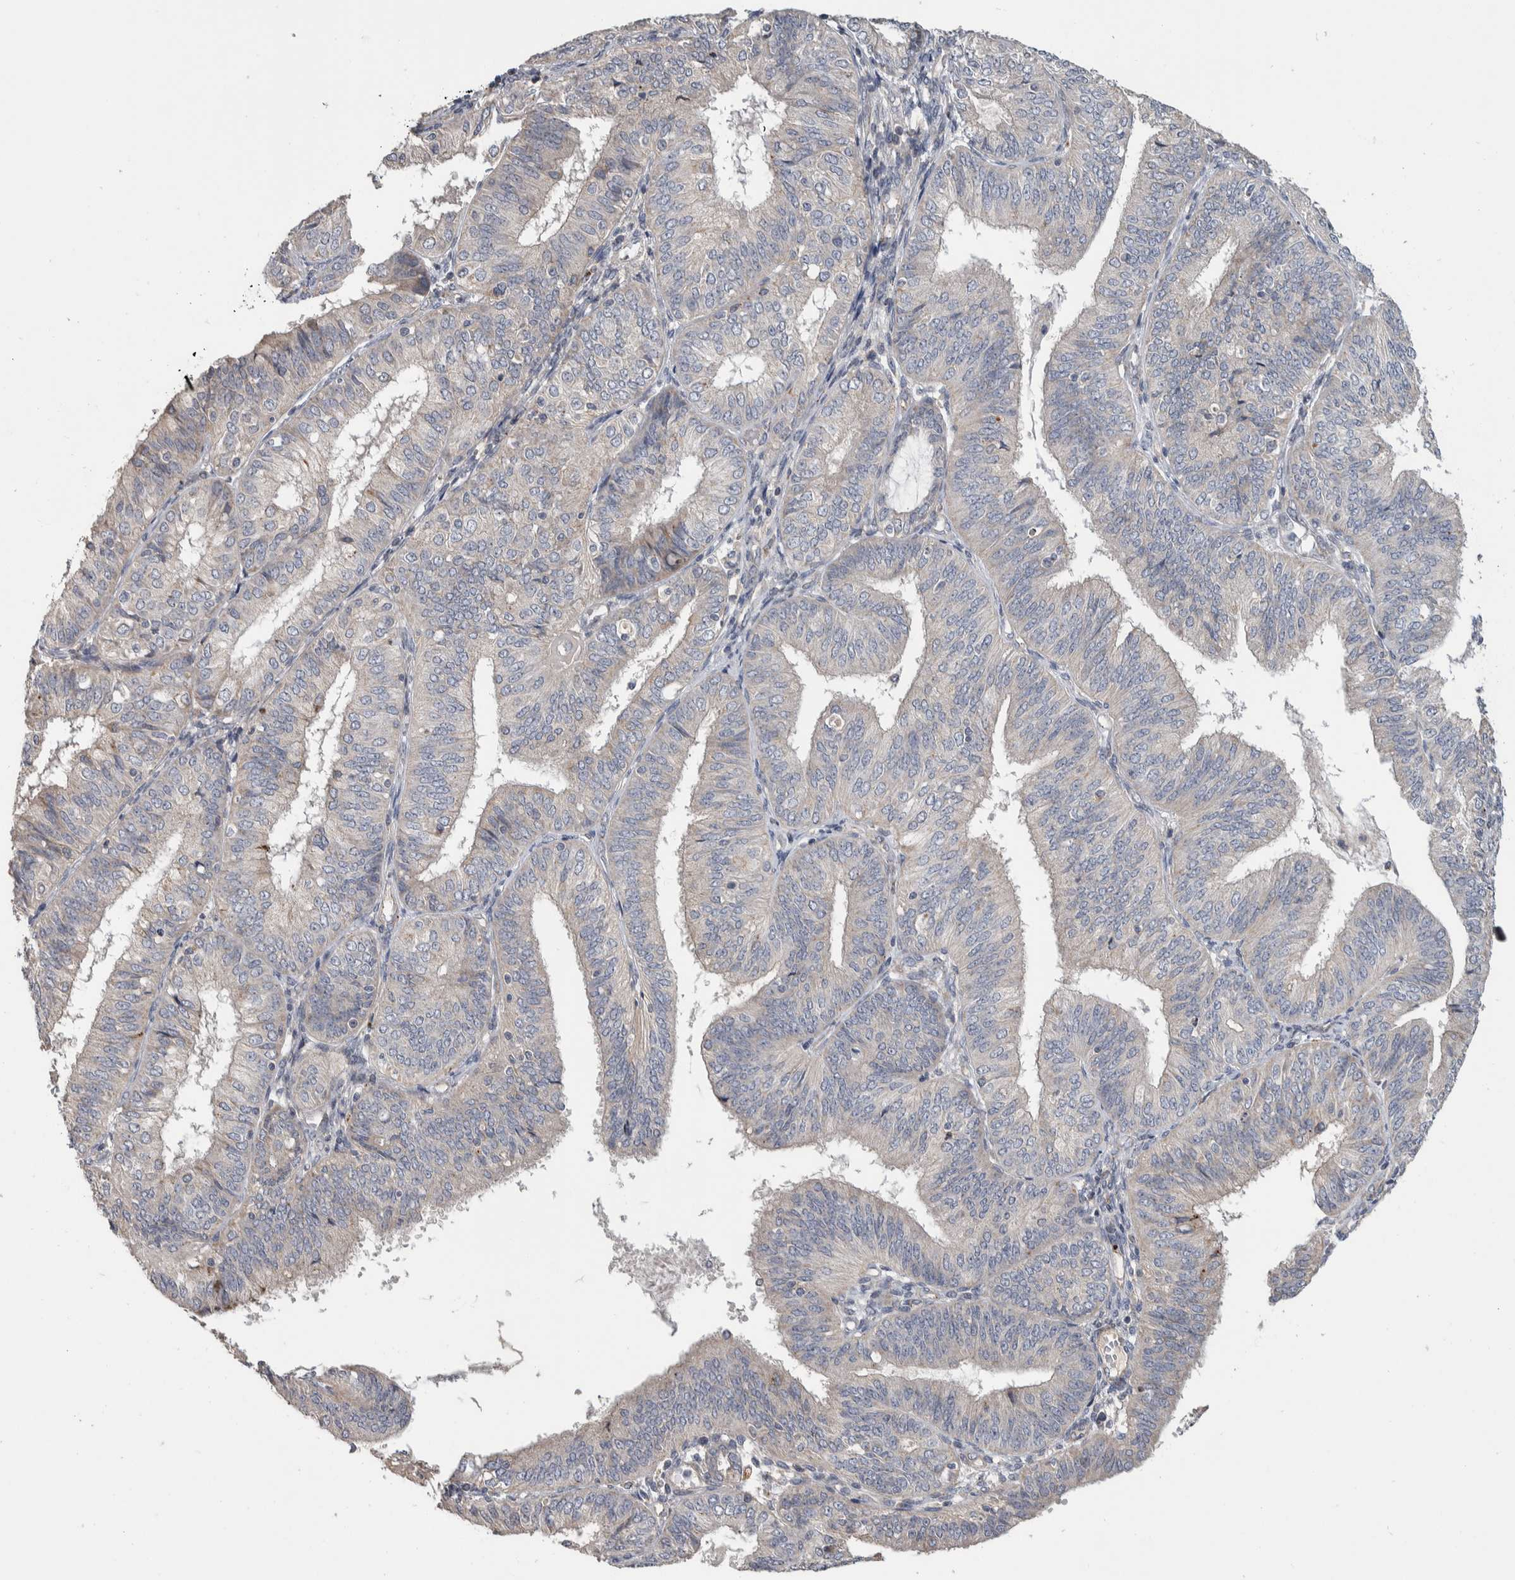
{"staining": {"intensity": "weak", "quantity": "<25%", "location": "cytoplasmic/membranous"}, "tissue": "endometrial cancer", "cell_type": "Tumor cells", "image_type": "cancer", "snomed": [{"axis": "morphology", "description": "Adenocarcinoma, NOS"}, {"axis": "topography", "description": "Endometrium"}], "caption": "Immunohistochemistry image of neoplastic tissue: adenocarcinoma (endometrial) stained with DAB exhibits no significant protein staining in tumor cells.", "gene": "FAM83G", "patient": {"sex": "female", "age": 58}}